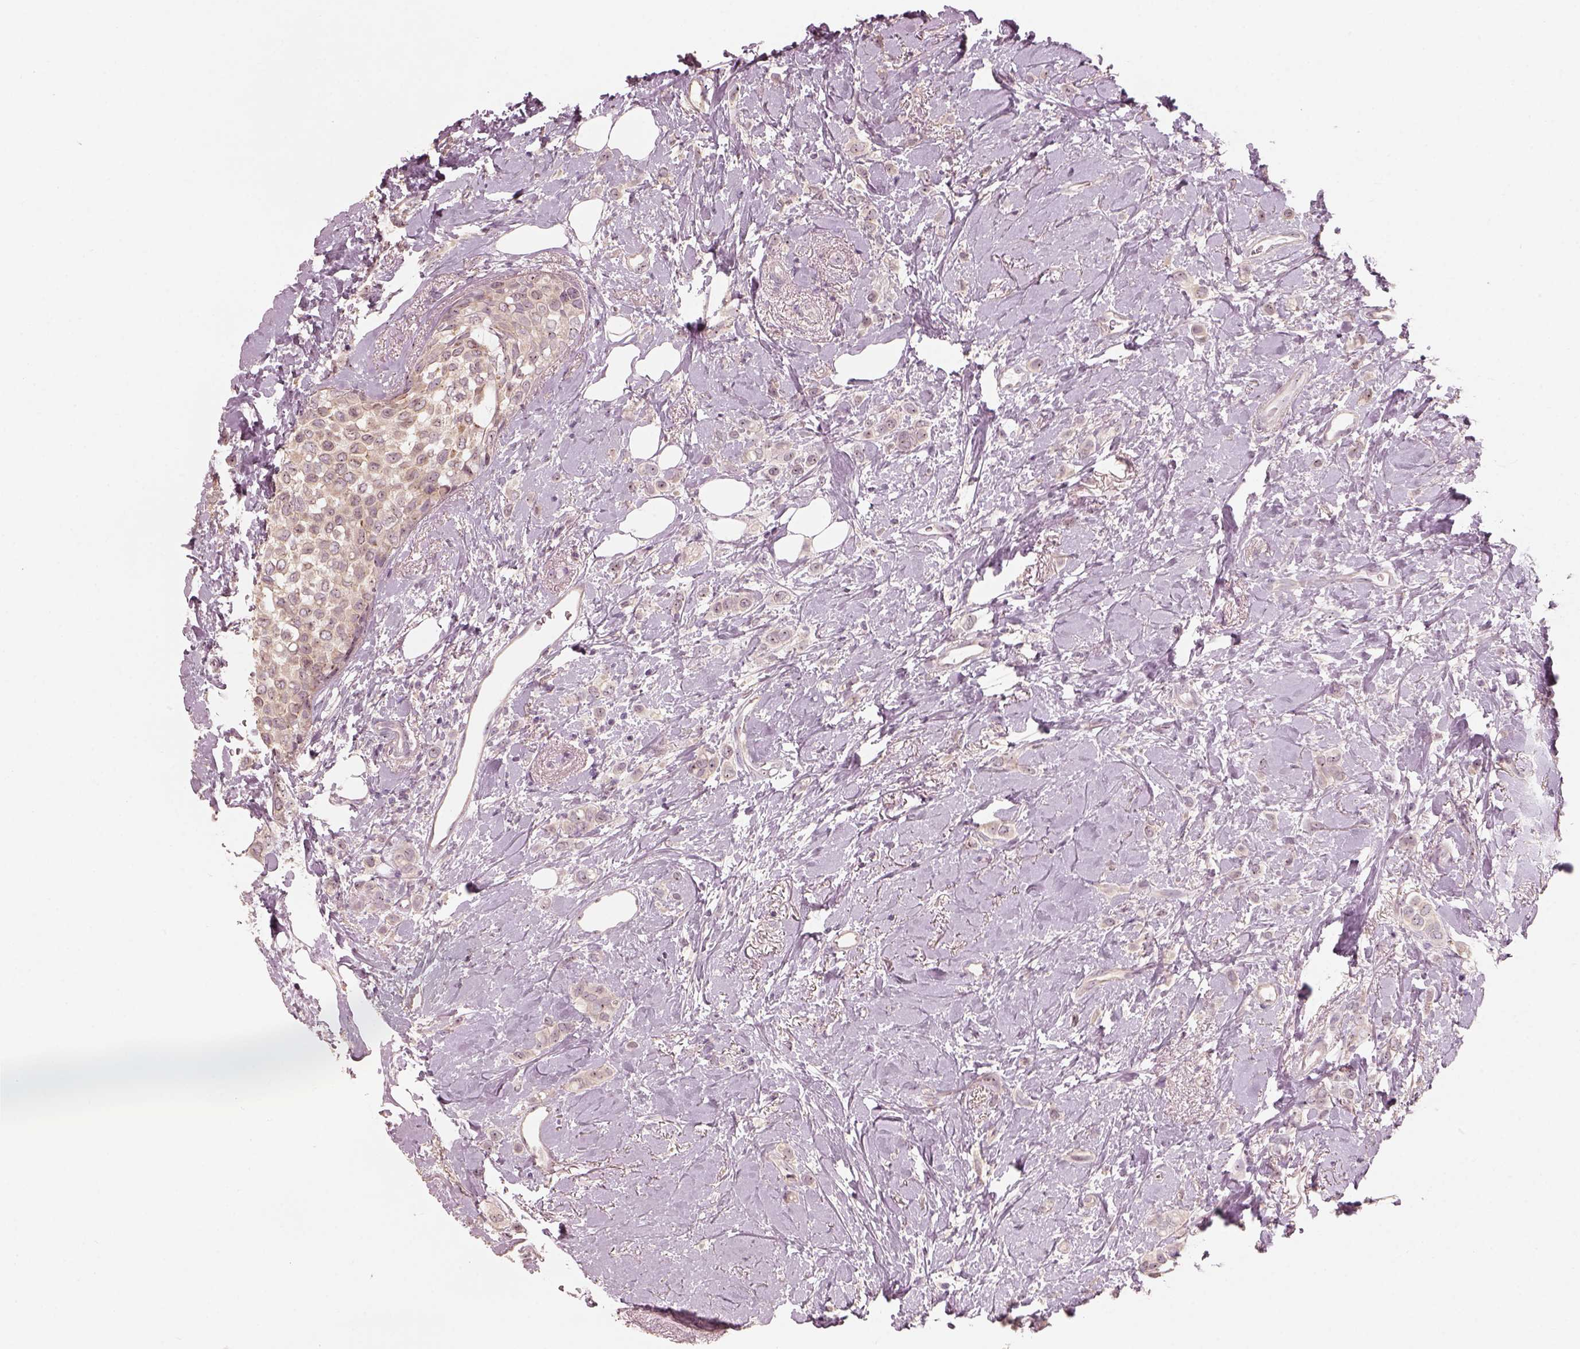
{"staining": {"intensity": "weak", "quantity": "25%-75%", "location": "cytoplasmic/membranous"}, "tissue": "breast cancer", "cell_type": "Tumor cells", "image_type": "cancer", "snomed": [{"axis": "morphology", "description": "Lobular carcinoma"}, {"axis": "topography", "description": "Breast"}], "caption": "Protein analysis of lobular carcinoma (breast) tissue demonstrates weak cytoplasmic/membranous positivity in approximately 25%-75% of tumor cells.", "gene": "CDS1", "patient": {"sex": "female", "age": 66}}